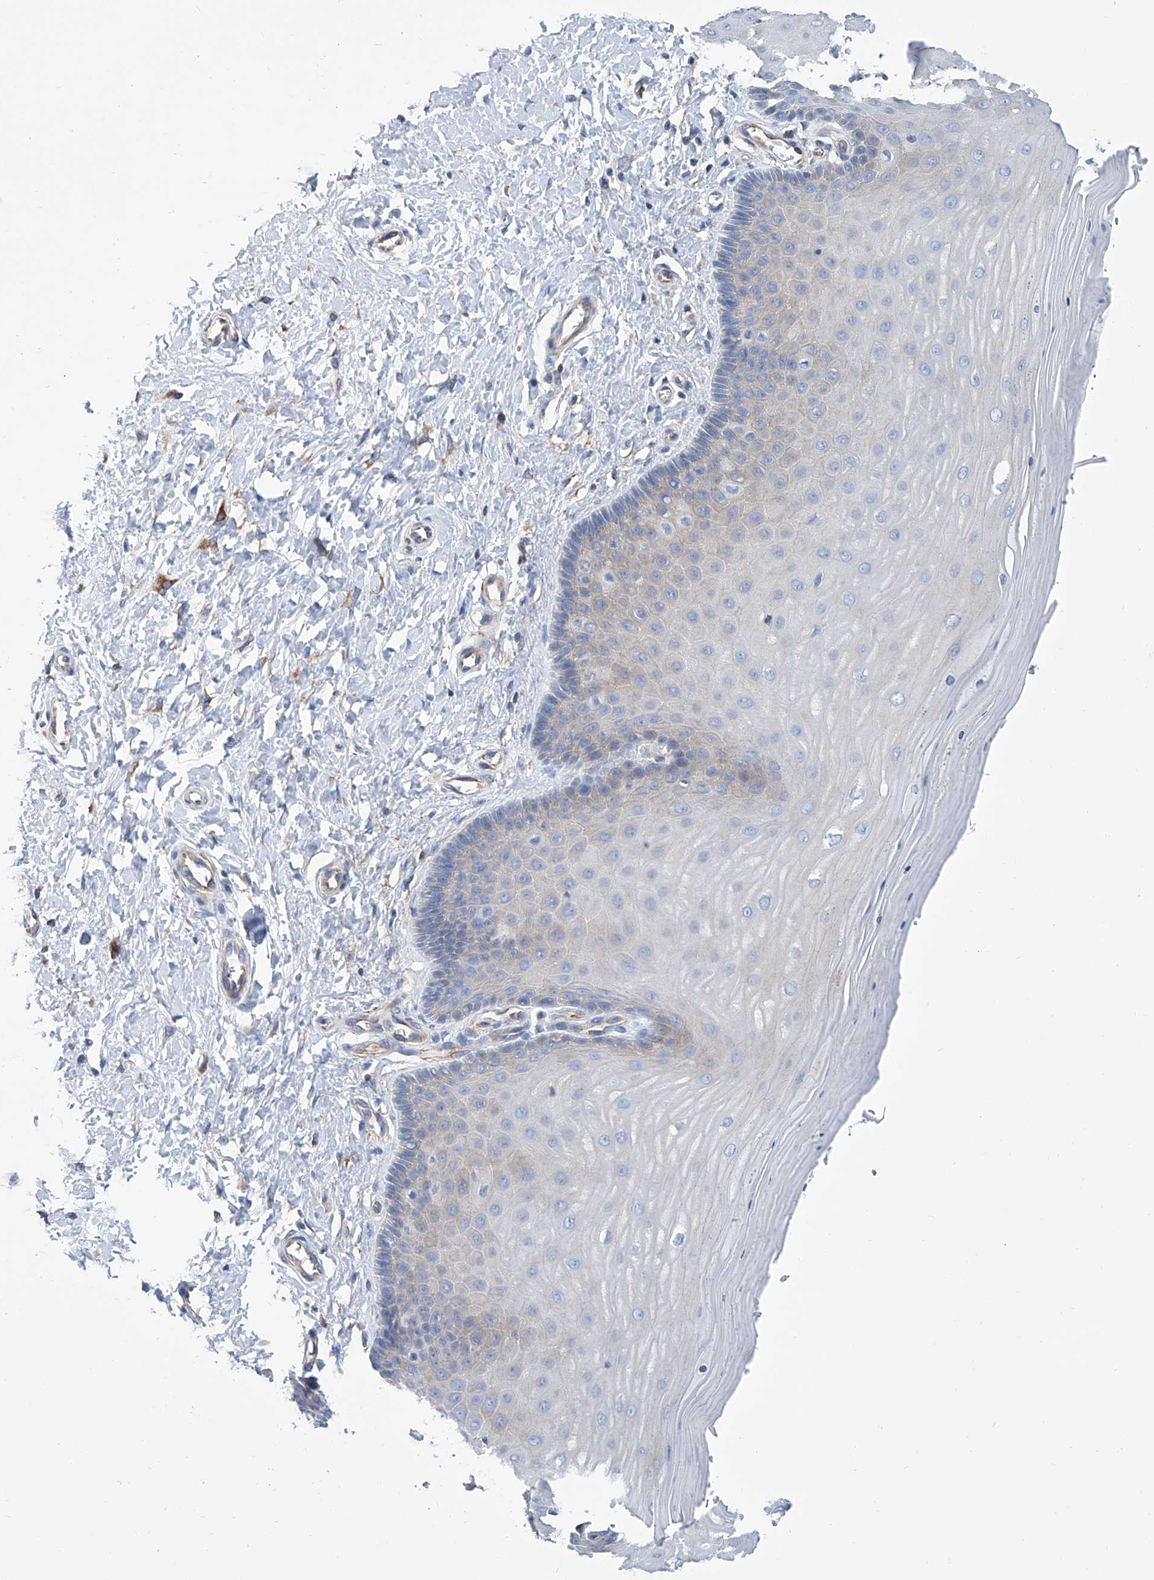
{"staining": {"intensity": "moderate", "quantity": "25%-75%", "location": "cytoplasmic/membranous"}, "tissue": "cervix", "cell_type": "Glandular cells", "image_type": "normal", "snomed": [{"axis": "morphology", "description": "Normal tissue, NOS"}, {"axis": "topography", "description": "Cervix"}], "caption": "A micrograph showing moderate cytoplasmic/membranous positivity in approximately 25%-75% of glandular cells in normal cervix, as visualized by brown immunohistochemical staining.", "gene": "GPT", "patient": {"sex": "female", "age": 55}}